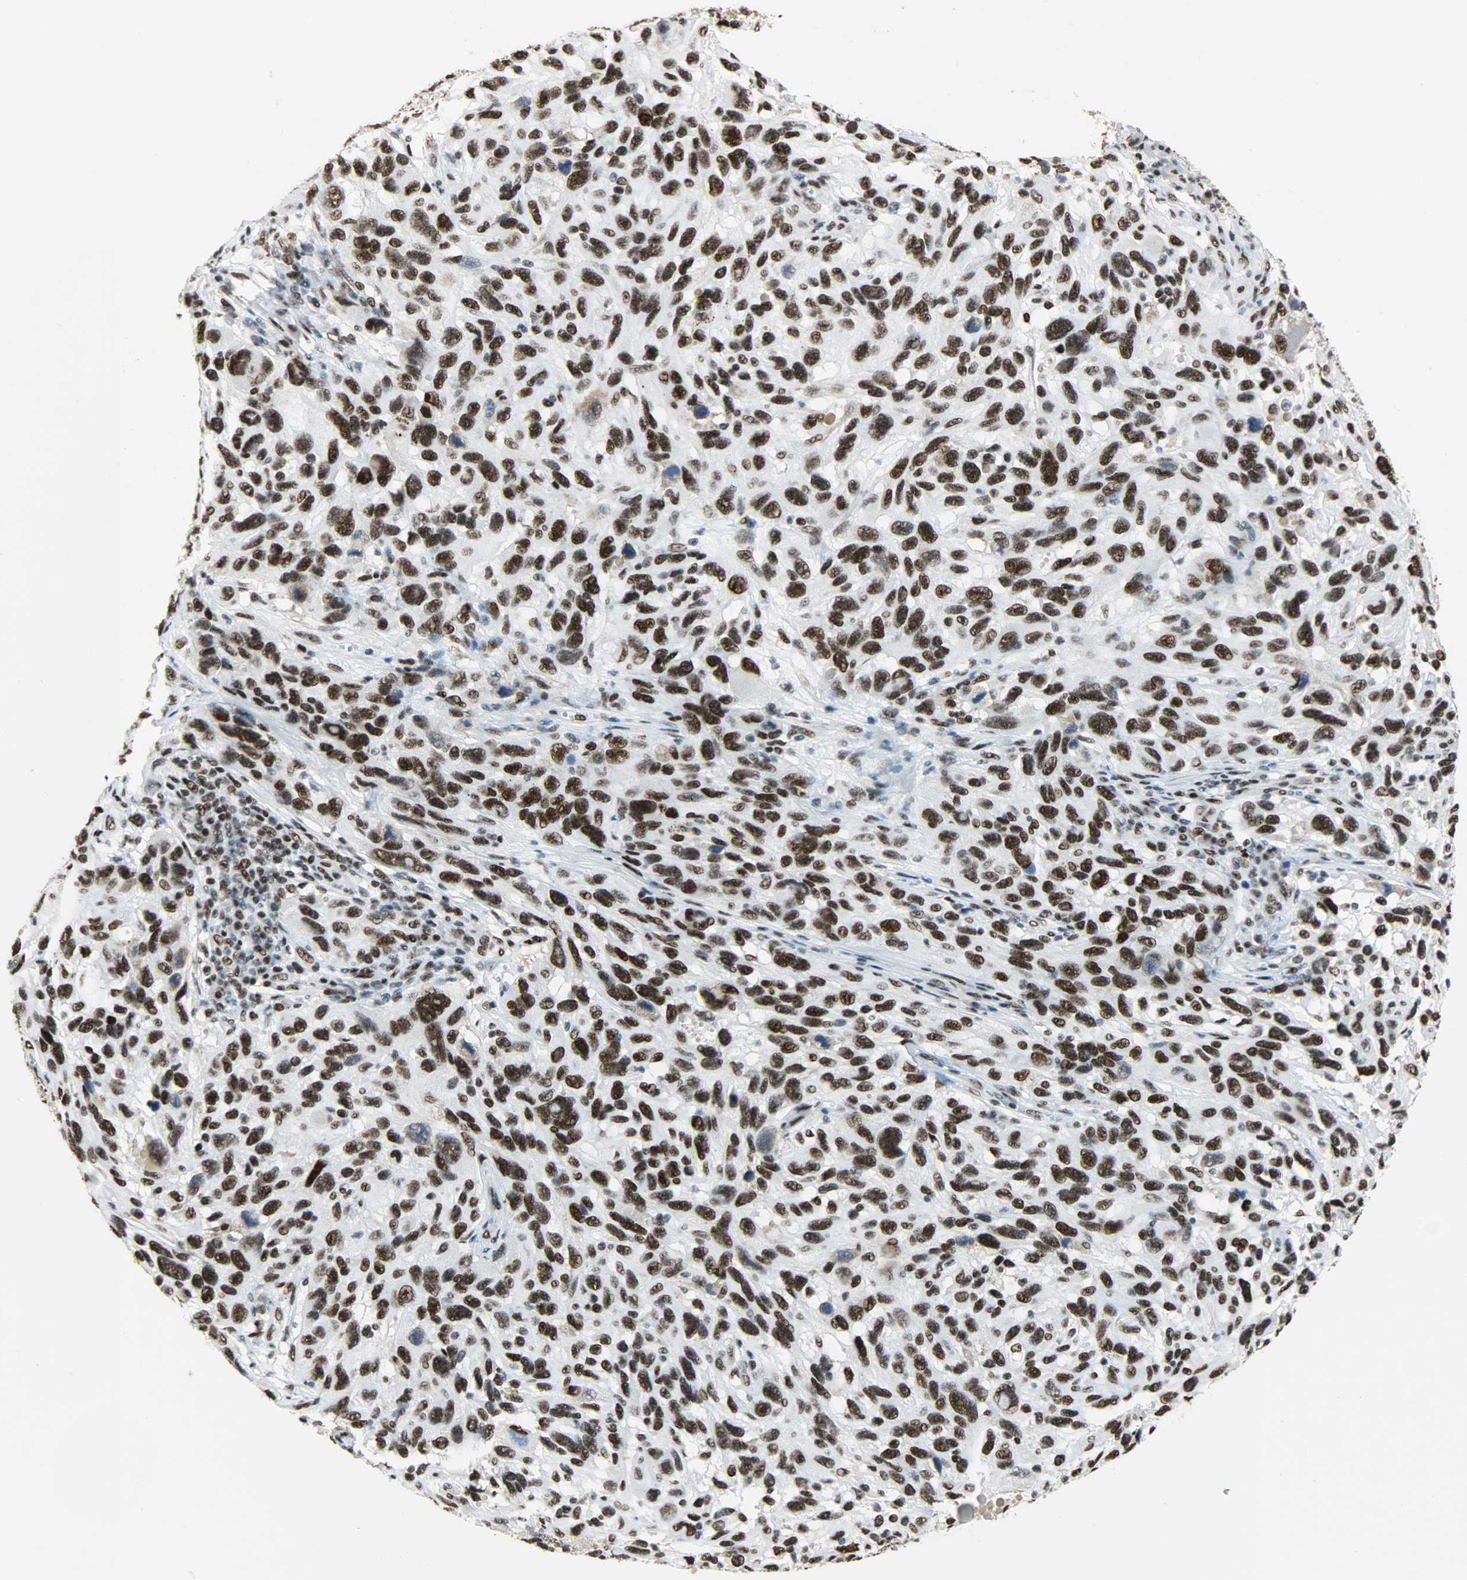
{"staining": {"intensity": "strong", "quantity": ">75%", "location": "nuclear"}, "tissue": "melanoma", "cell_type": "Tumor cells", "image_type": "cancer", "snomed": [{"axis": "morphology", "description": "Malignant melanoma, NOS"}, {"axis": "topography", "description": "Skin"}], "caption": "Human melanoma stained with a brown dye displays strong nuclear positive positivity in about >75% of tumor cells.", "gene": "SSB", "patient": {"sex": "male", "age": 53}}